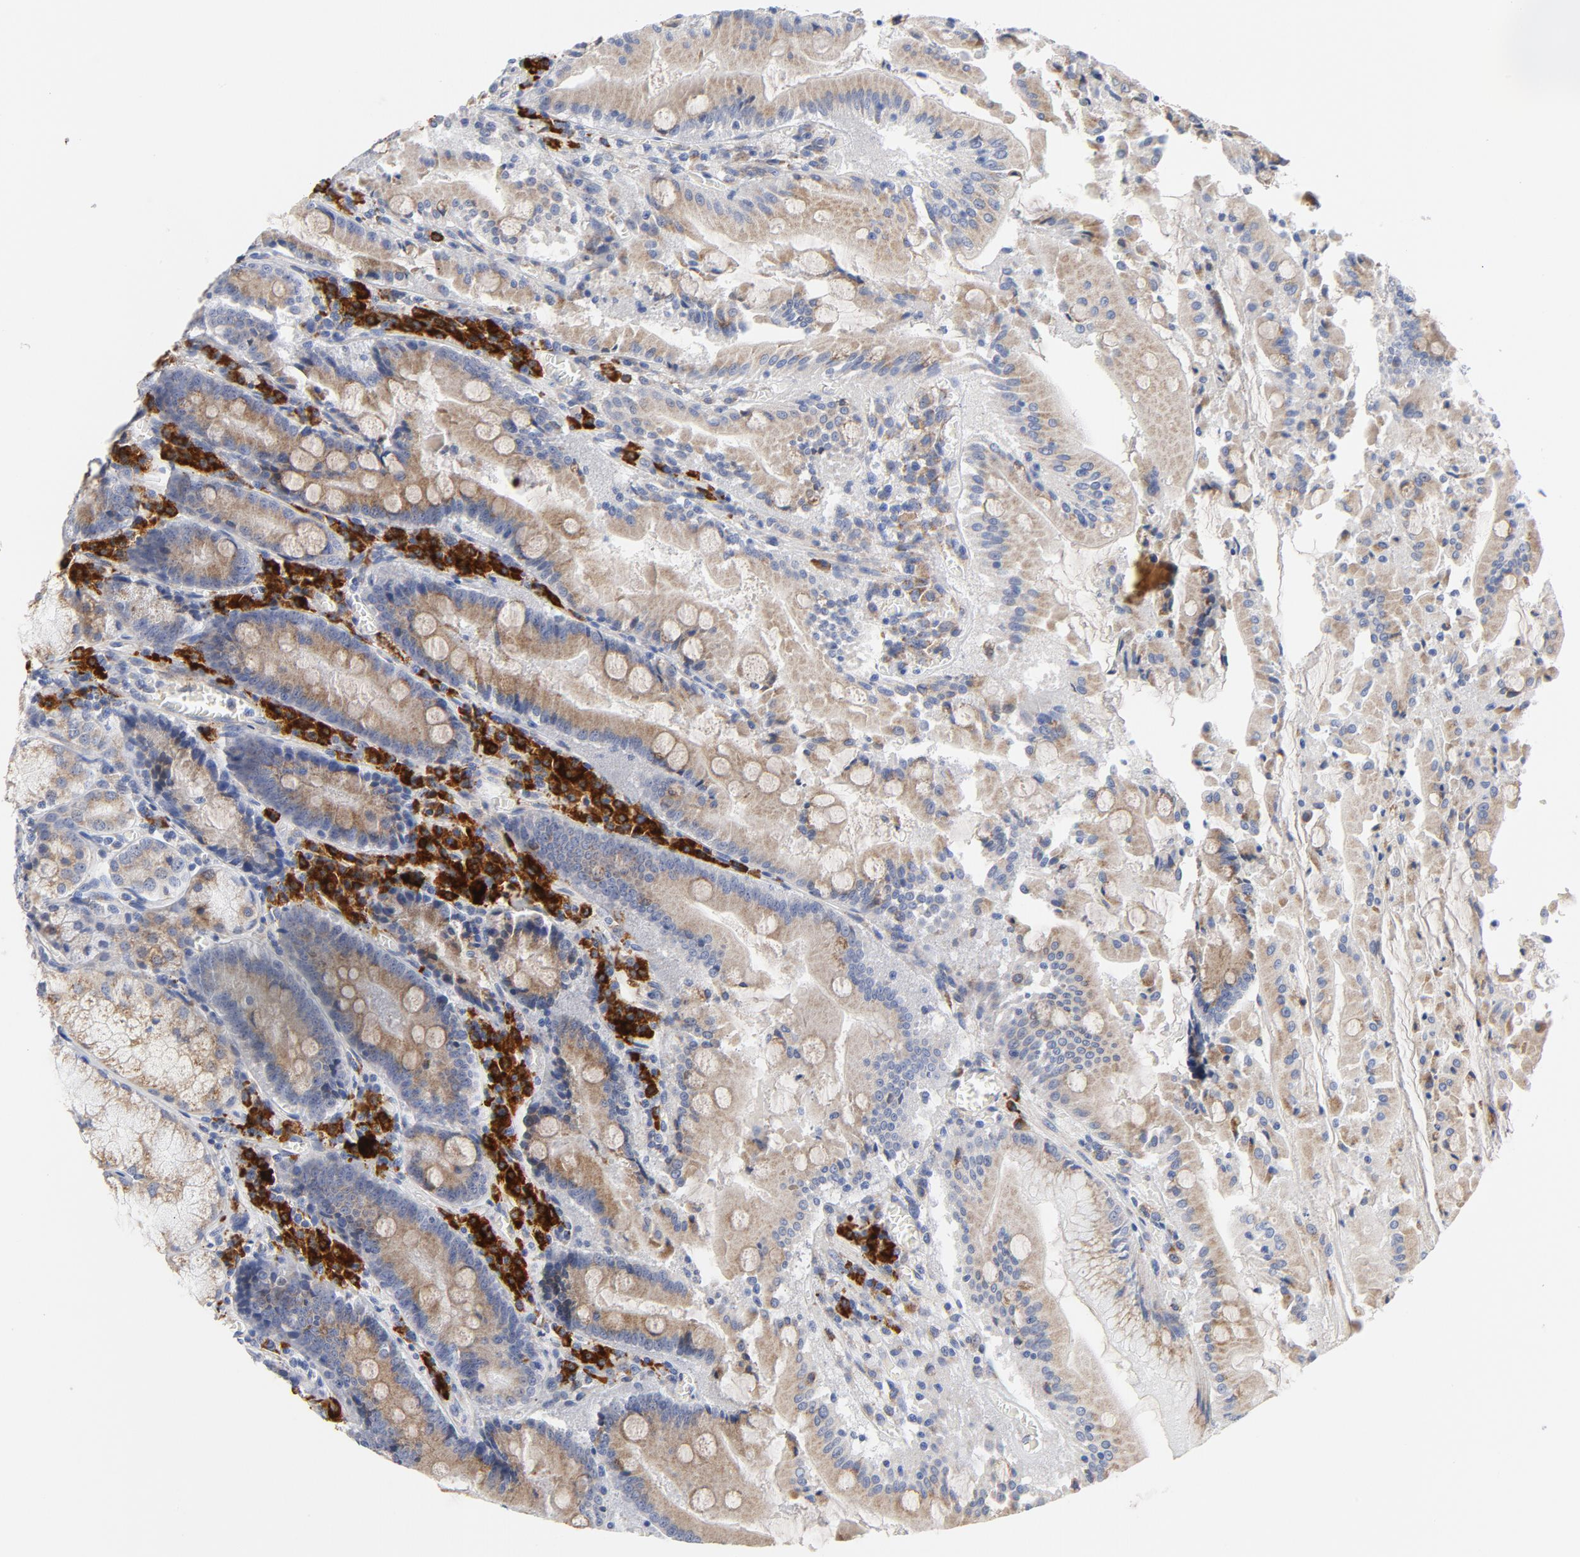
{"staining": {"intensity": "moderate", "quantity": "<25%", "location": "cytoplasmic/membranous"}, "tissue": "stomach", "cell_type": "Glandular cells", "image_type": "normal", "snomed": [{"axis": "morphology", "description": "Normal tissue, NOS"}, {"axis": "topography", "description": "Stomach, lower"}], "caption": "Immunohistochemical staining of benign human stomach shows moderate cytoplasmic/membranous protein positivity in approximately <25% of glandular cells. (brown staining indicates protein expression, while blue staining denotes nuclei).", "gene": "RAPGEF3", "patient": {"sex": "male", "age": 56}}